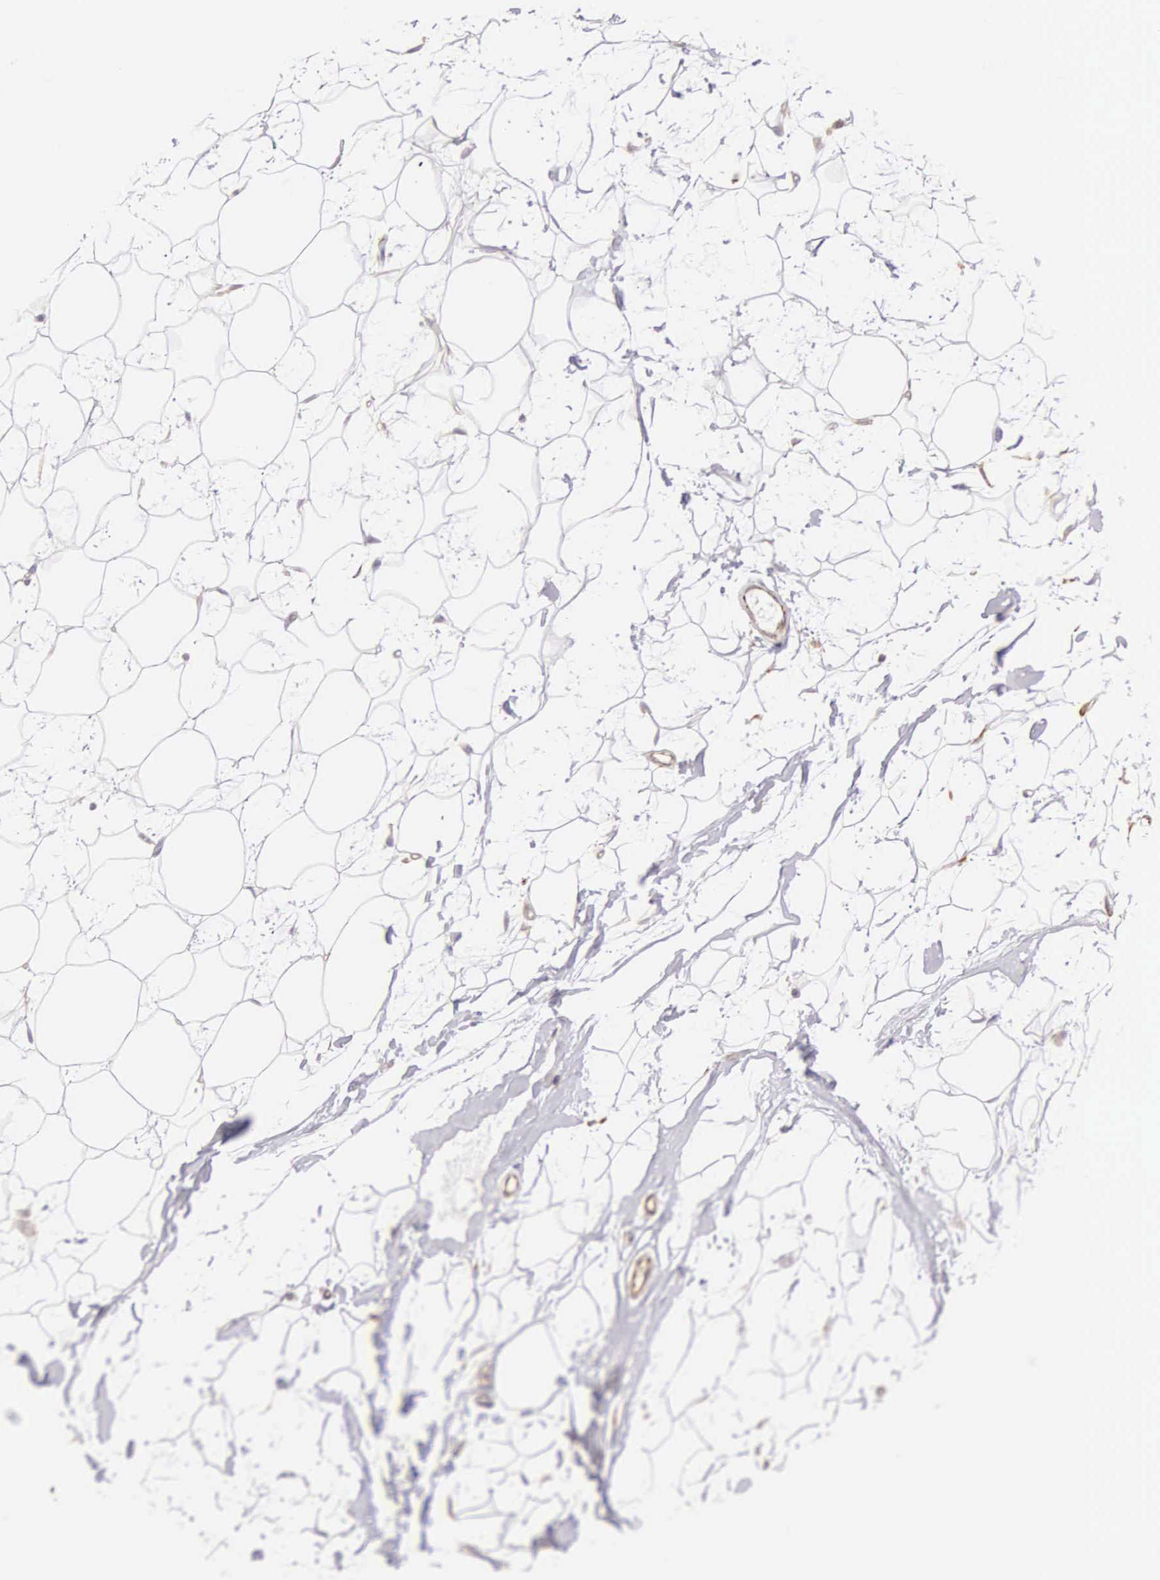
{"staining": {"intensity": "negative", "quantity": "none", "location": "none"}, "tissue": "adipose tissue", "cell_type": "Adipocytes", "image_type": "normal", "snomed": [{"axis": "morphology", "description": "Normal tissue, NOS"}, {"axis": "topography", "description": "Breast"}], "caption": "DAB immunohistochemical staining of unremarkable adipose tissue demonstrates no significant staining in adipocytes. (DAB (3,3'-diaminobenzidine) immunohistochemistry (IHC) visualized using brightfield microscopy, high magnification).", "gene": "OSBPL3", "patient": {"sex": "female", "age": 44}}